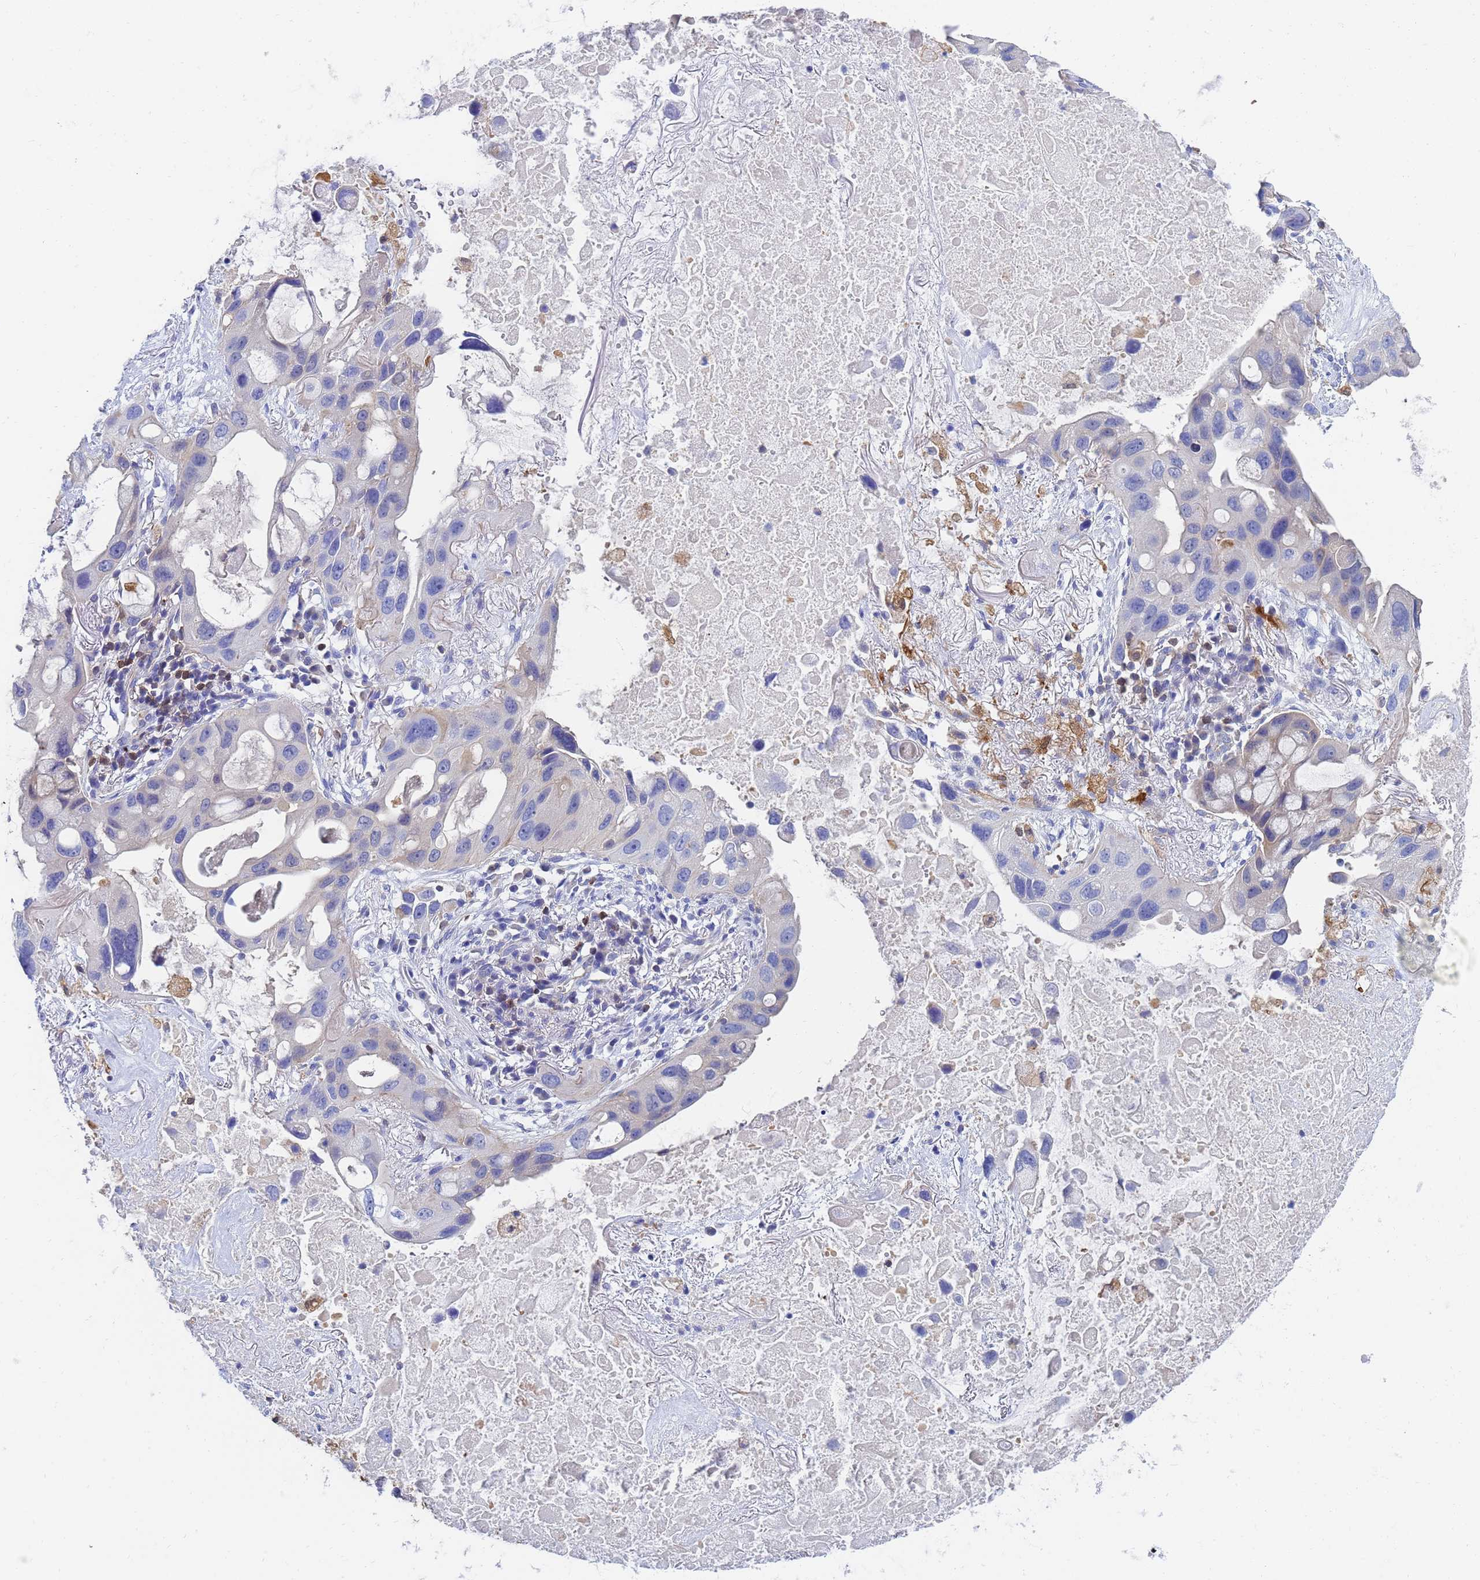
{"staining": {"intensity": "negative", "quantity": "none", "location": "none"}, "tissue": "lung cancer", "cell_type": "Tumor cells", "image_type": "cancer", "snomed": [{"axis": "morphology", "description": "Squamous cell carcinoma, NOS"}, {"axis": "topography", "description": "Lung"}], "caption": "A photomicrograph of human lung cancer is negative for staining in tumor cells.", "gene": "GCHFR", "patient": {"sex": "female", "age": 73}}